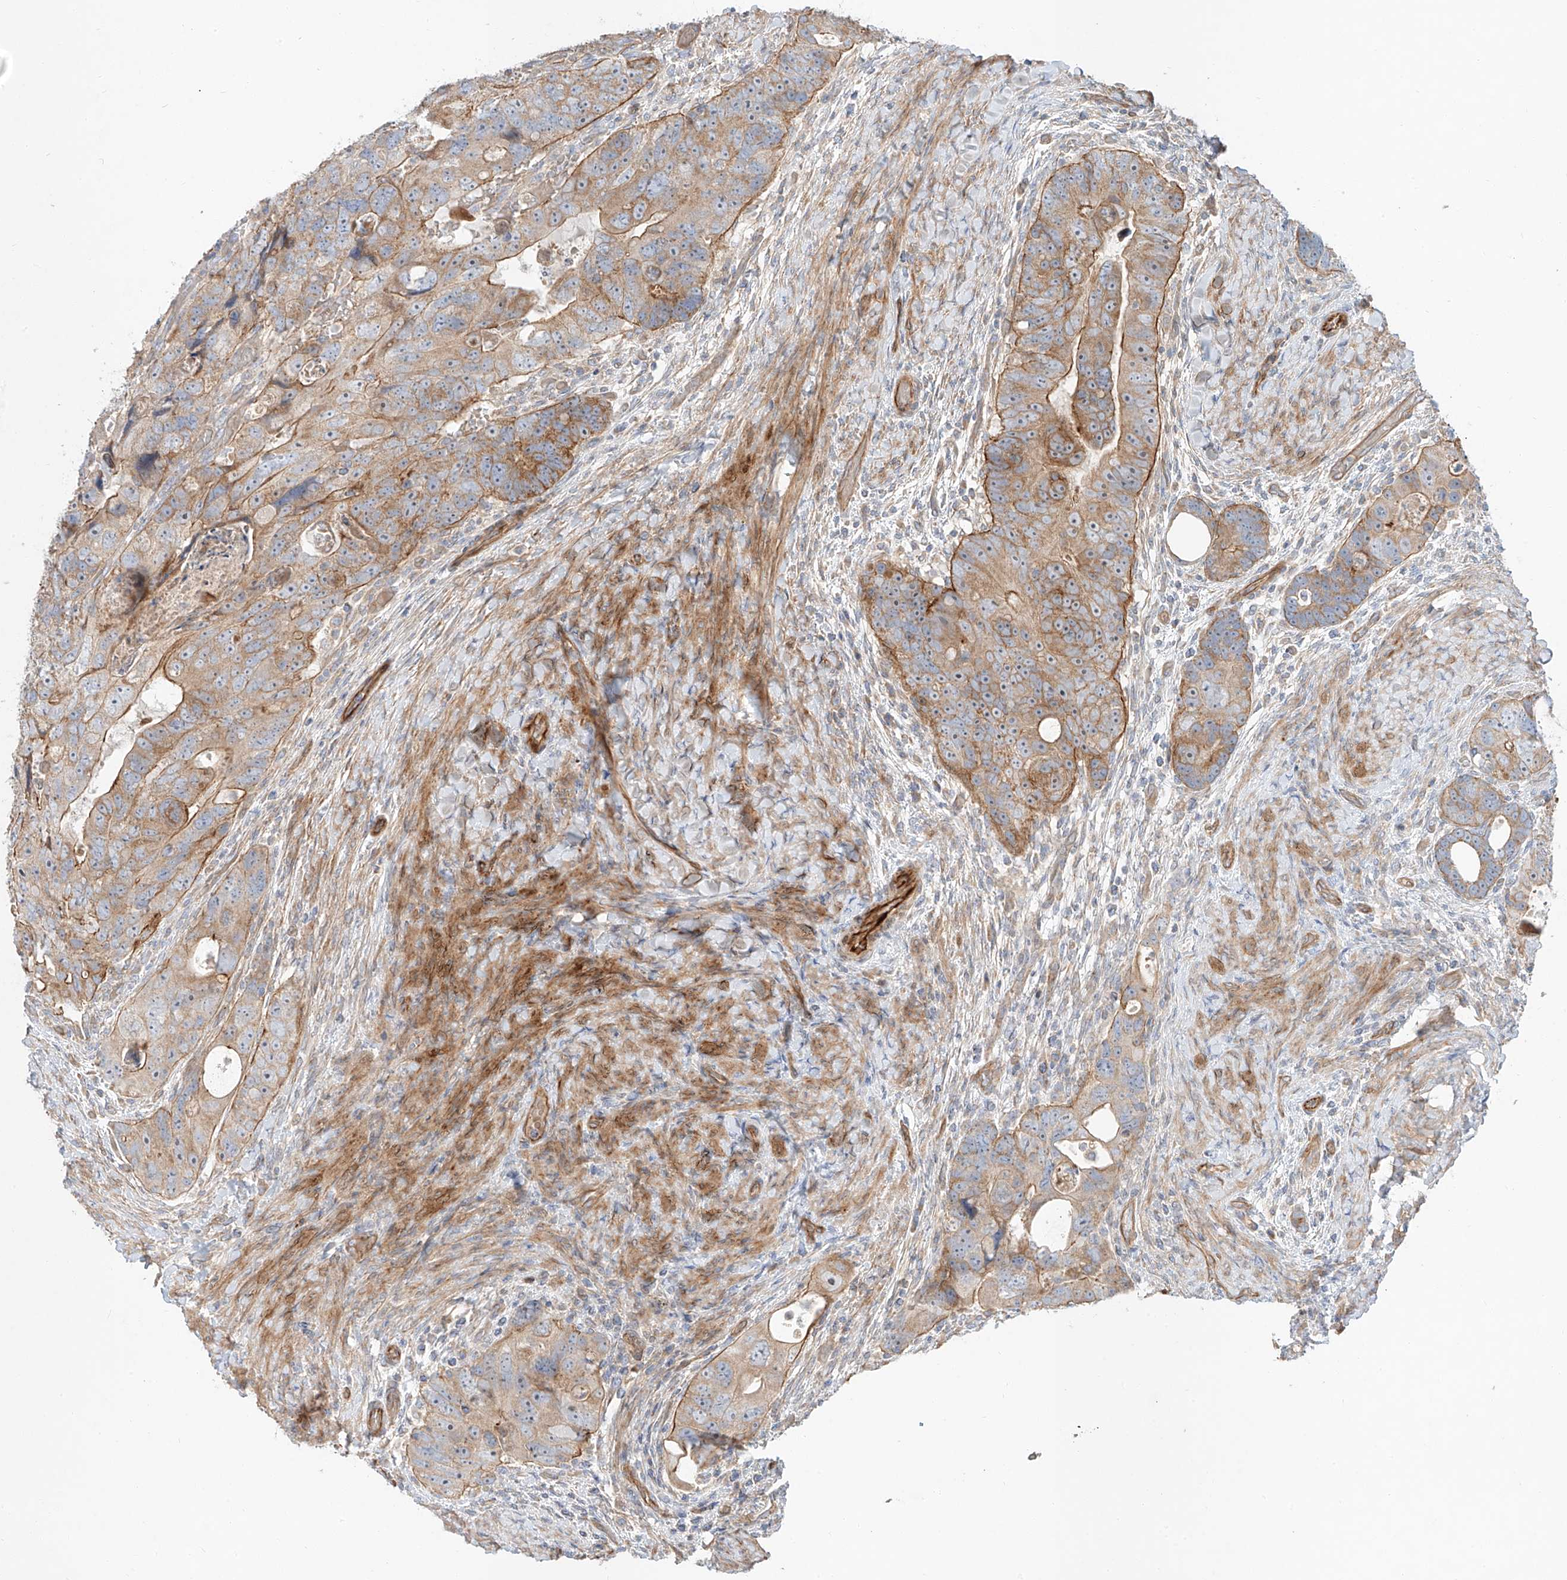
{"staining": {"intensity": "moderate", "quantity": ">75%", "location": "cytoplasmic/membranous"}, "tissue": "colorectal cancer", "cell_type": "Tumor cells", "image_type": "cancer", "snomed": [{"axis": "morphology", "description": "Adenocarcinoma, NOS"}, {"axis": "topography", "description": "Rectum"}], "caption": "Immunohistochemical staining of adenocarcinoma (colorectal) shows medium levels of moderate cytoplasmic/membranous protein staining in about >75% of tumor cells. (IHC, brightfield microscopy, high magnification).", "gene": "AJM1", "patient": {"sex": "male", "age": 59}}